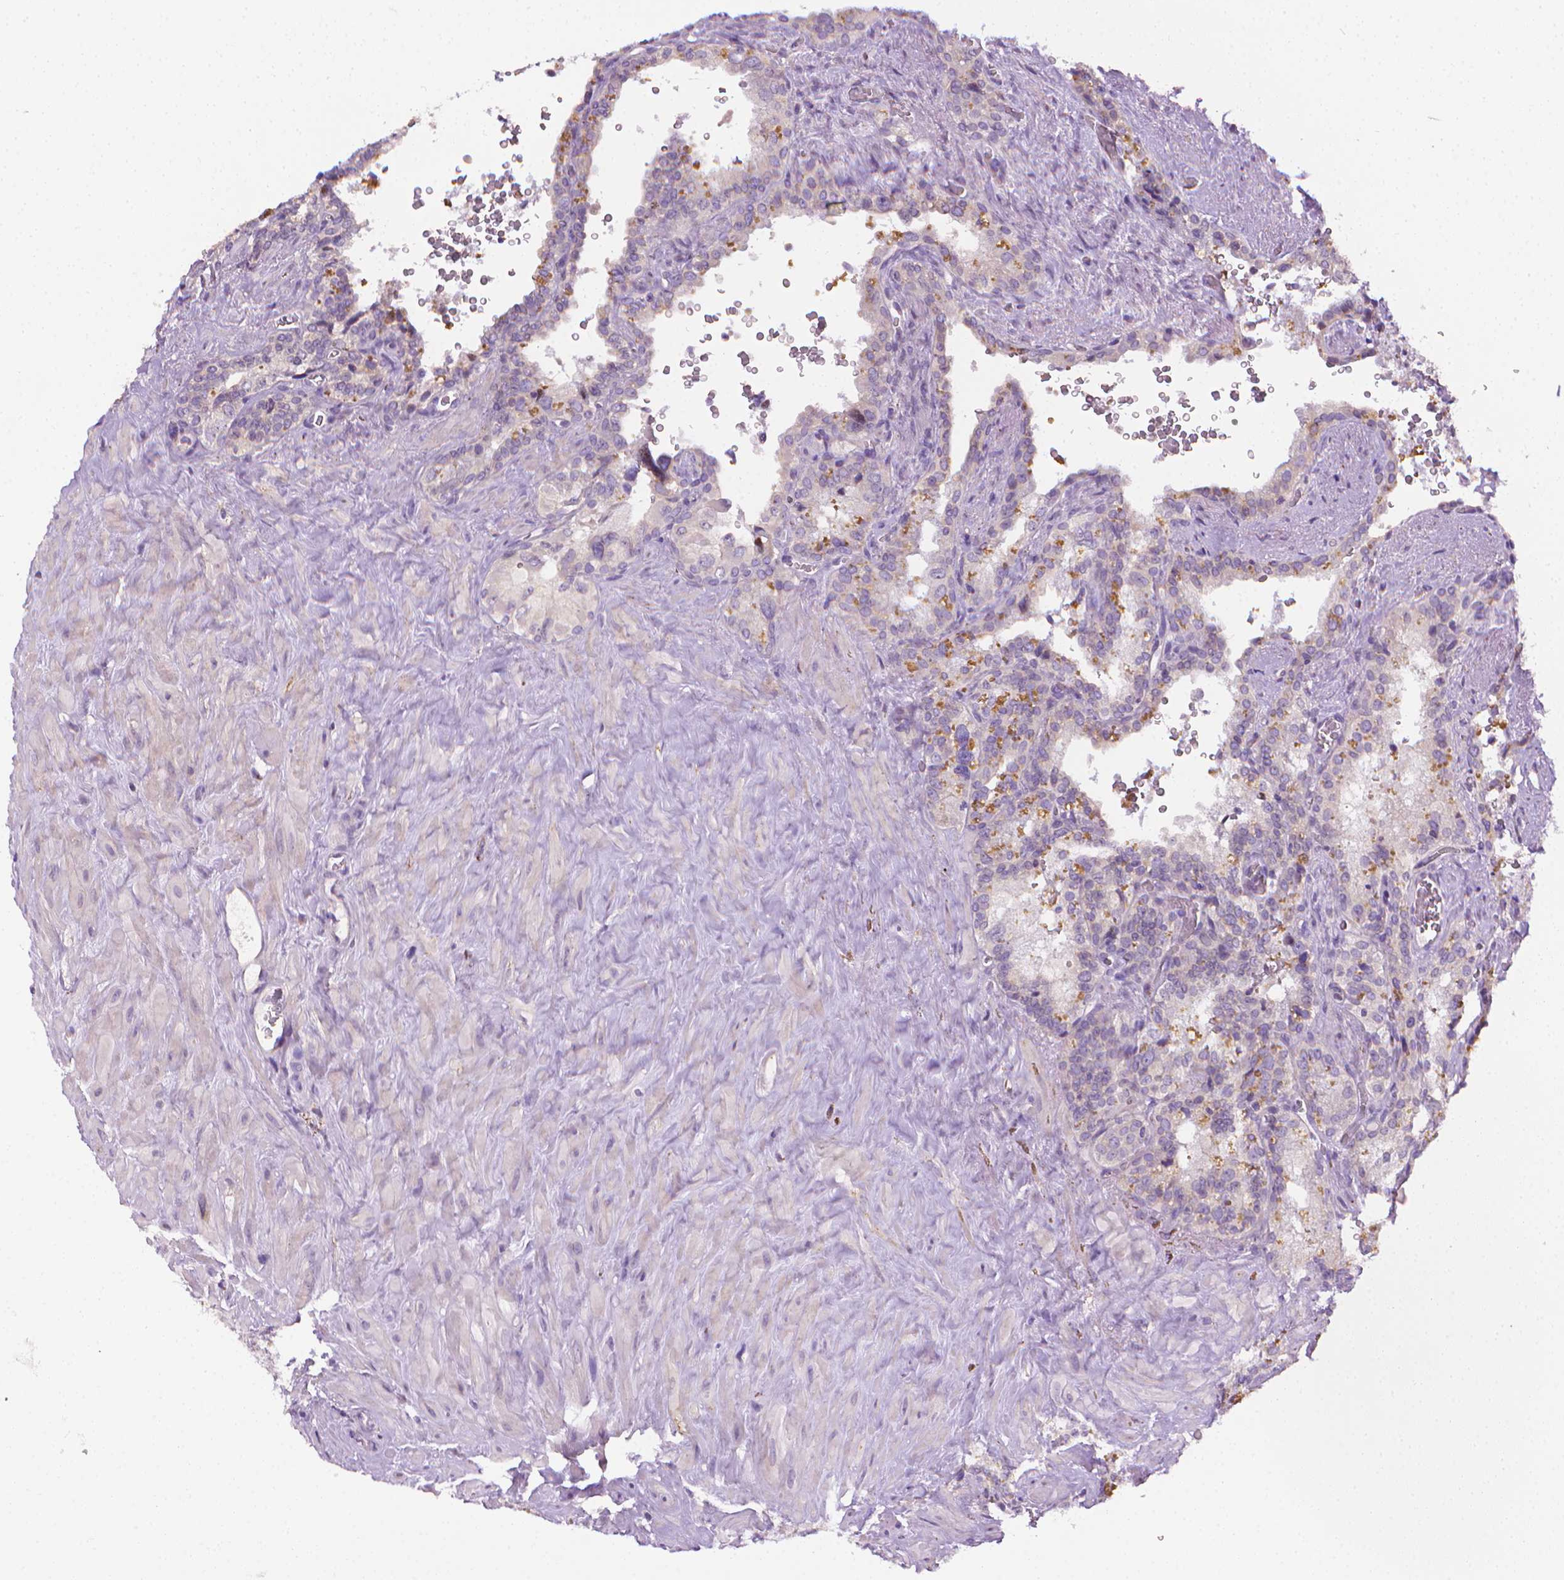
{"staining": {"intensity": "moderate", "quantity": "<25%", "location": "cytoplasmic/membranous"}, "tissue": "seminal vesicle", "cell_type": "Glandular cells", "image_type": "normal", "snomed": [{"axis": "morphology", "description": "Normal tissue, NOS"}, {"axis": "topography", "description": "Prostate"}, {"axis": "topography", "description": "Seminal veicle"}], "caption": "High-power microscopy captured an immunohistochemistry image of normal seminal vesicle, revealing moderate cytoplasmic/membranous staining in approximately <25% of glandular cells. Immunohistochemistry stains the protein of interest in brown and the nuclei are stained blue.", "gene": "MCOLN3", "patient": {"sex": "male", "age": 71}}